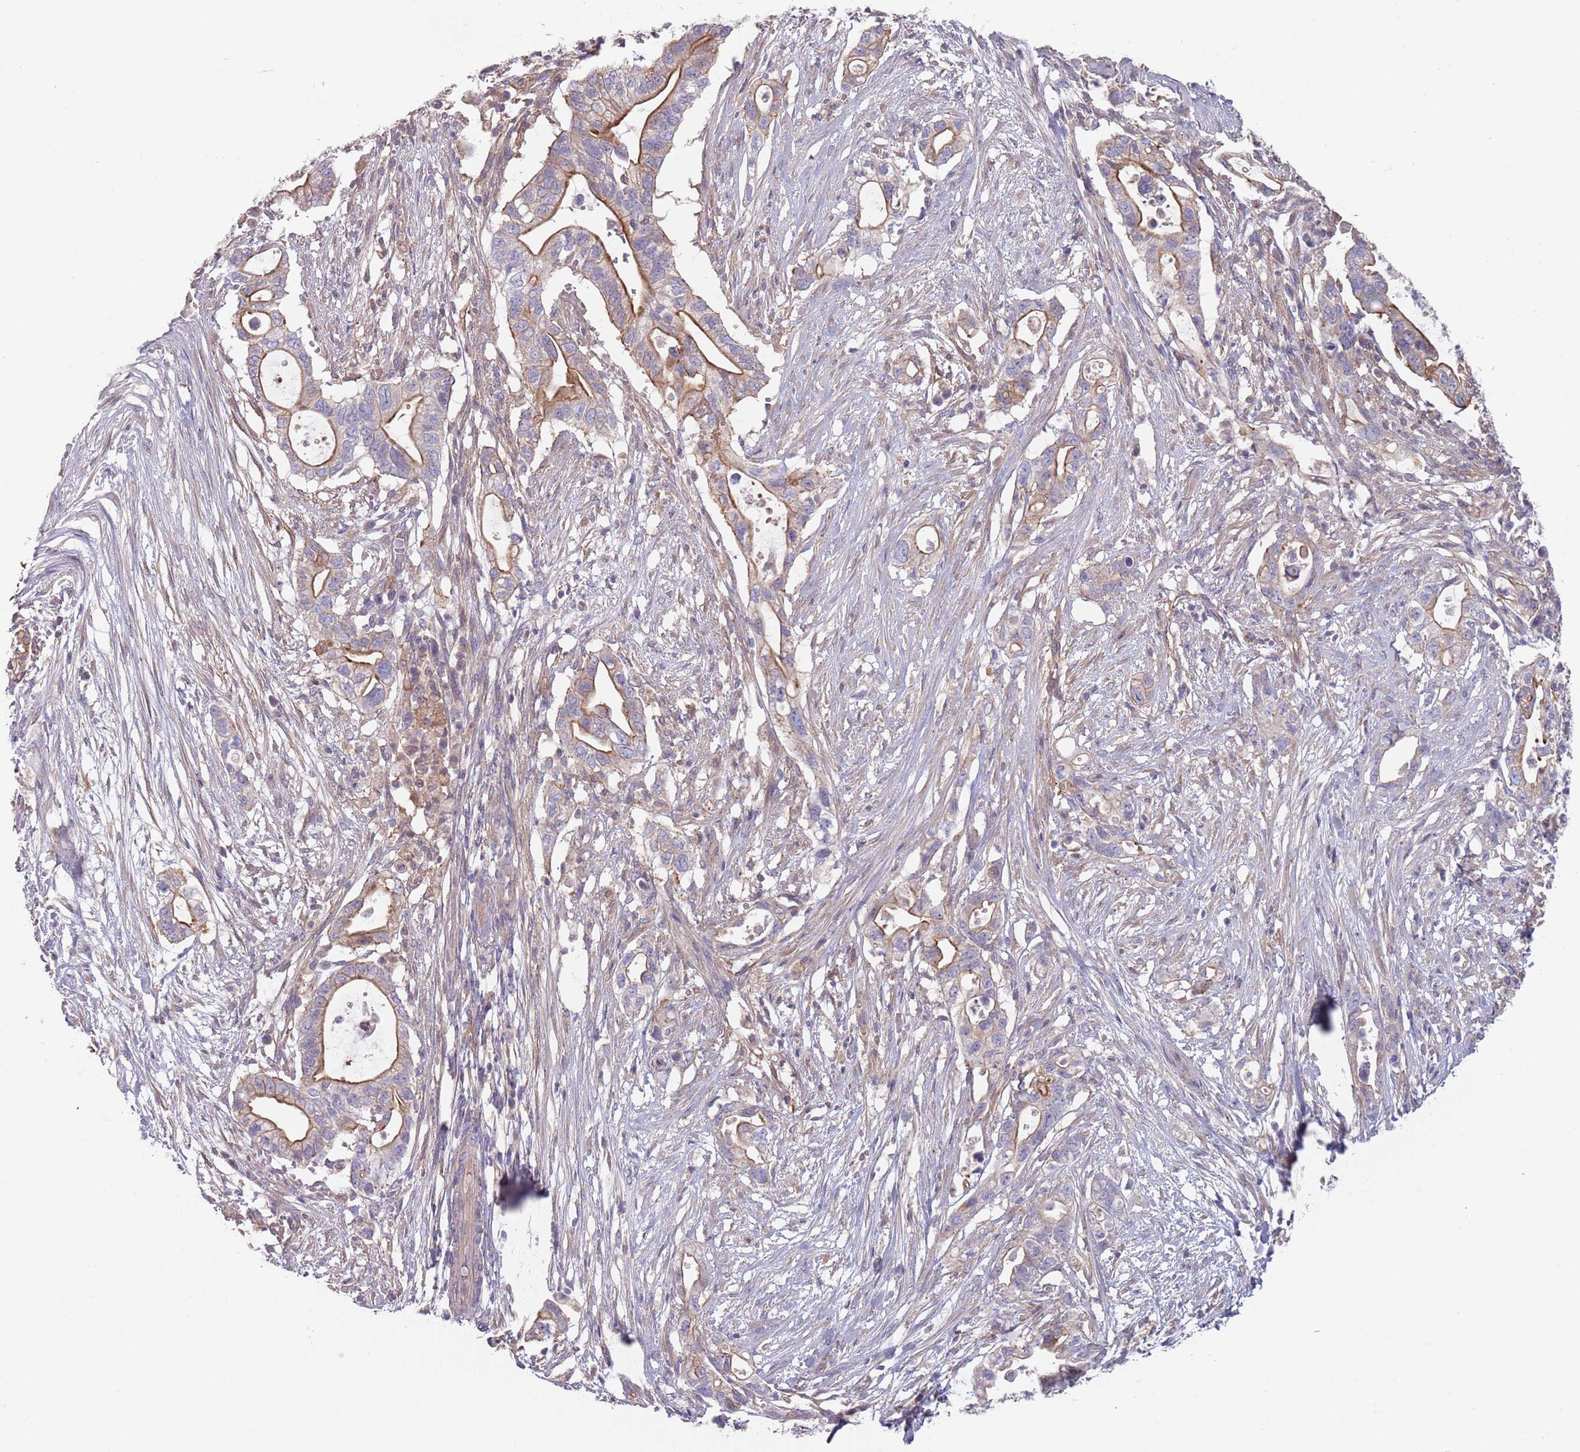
{"staining": {"intensity": "moderate", "quantity": "25%-75%", "location": "cytoplasmic/membranous"}, "tissue": "pancreatic cancer", "cell_type": "Tumor cells", "image_type": "cancer", "snomed": [{"axis": "morphology", "description": "Adenocarcinoma, NOS"}, {"axis": "topography", "description": "Pancreas"}], "caption": "Brown immunohistochemical staining in human adenocarcinoma (pancreatic) demonstrates moderate cytoplasmic/membranous expression in approximately 25%-75% of tumor cells. The staining is performed using DAB (3,3'-diaminobenzidine) brown chromogen to label protein expression. The nuclei are counter-stained blue using hematoxylin.", "gene": "APPL2", "patient": {"sex": "female", "age": 72}}